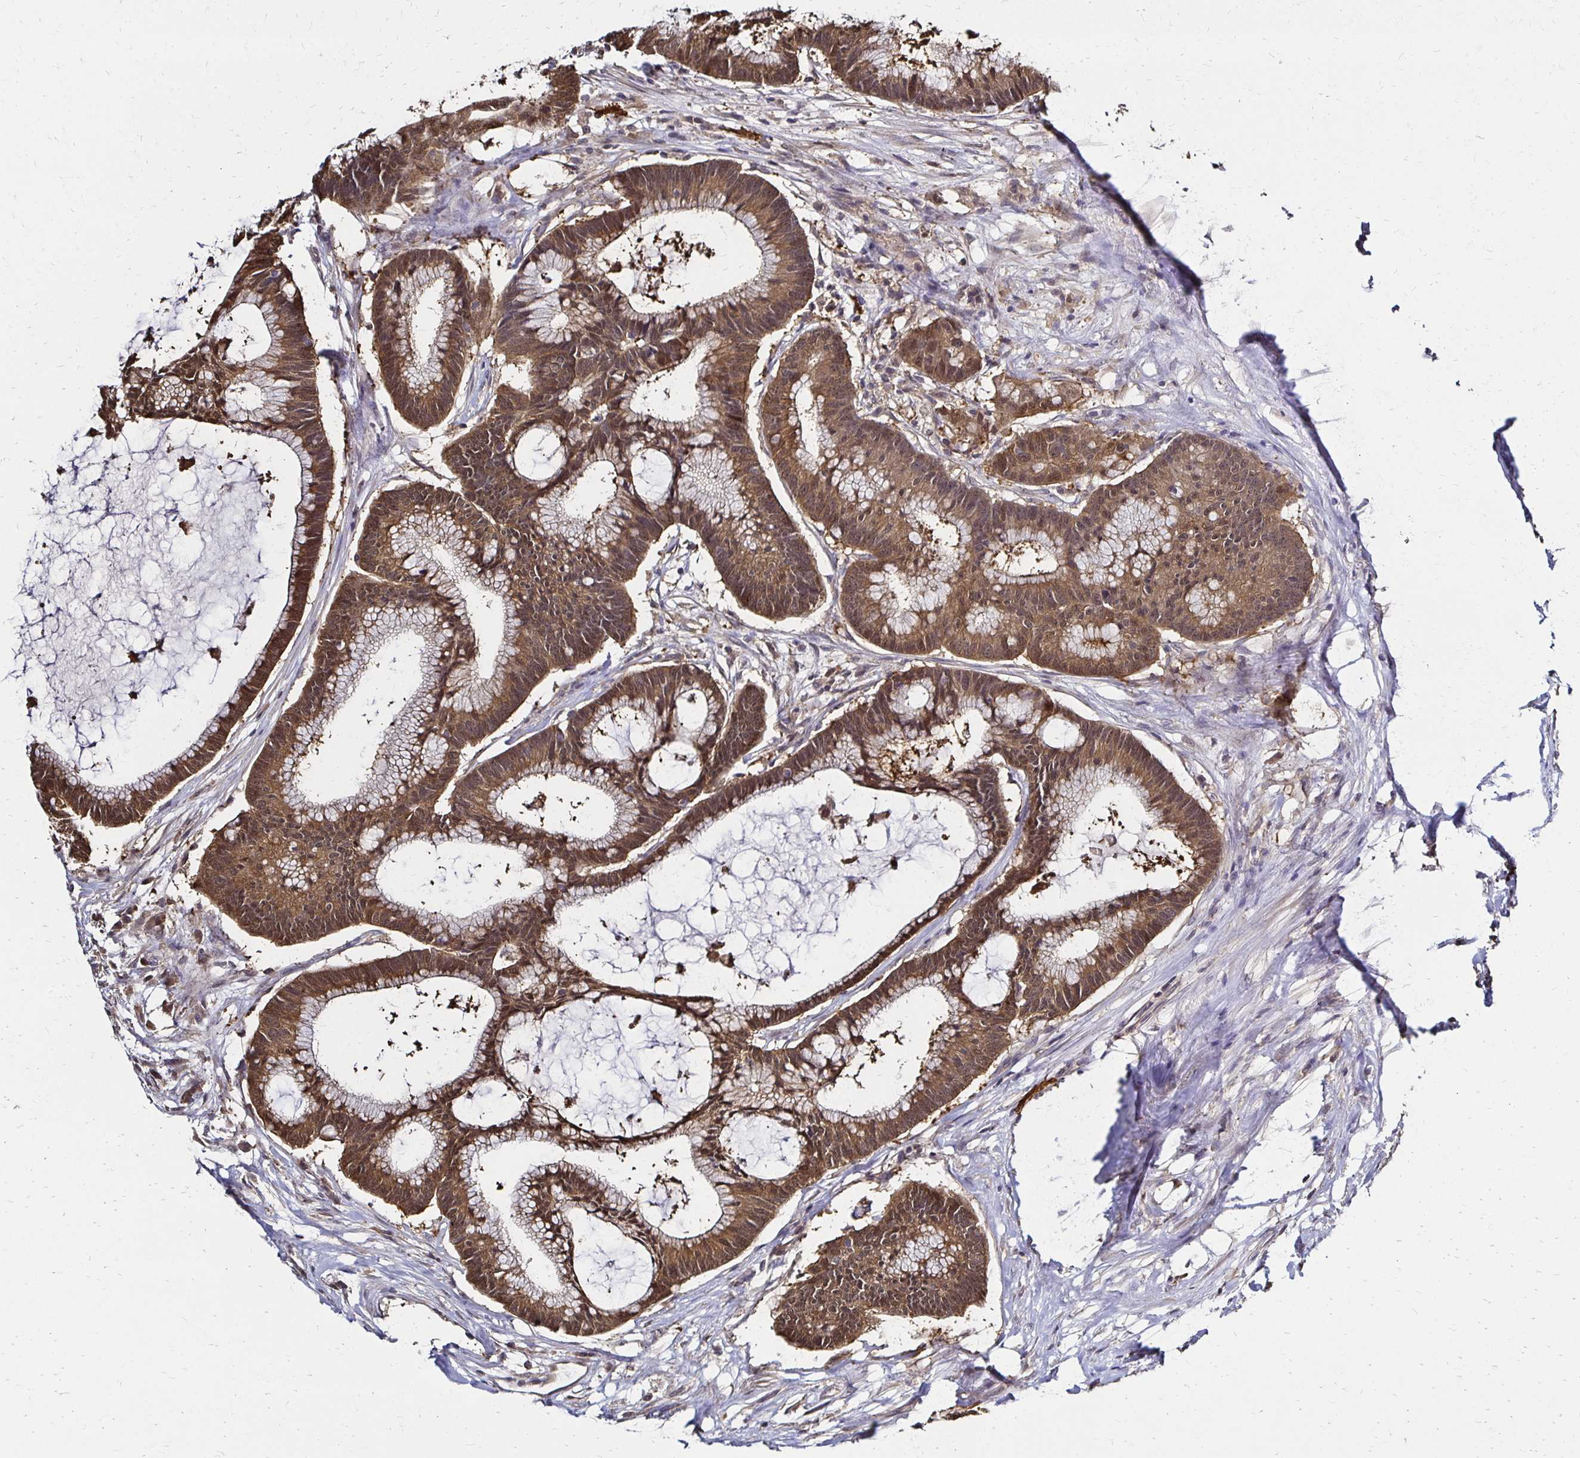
{"staining": {"intensity": "moderate", "quantity": ">75%", "location": "cytoplasmic/membranous,nuclear"}, "tissue": "colorectal cancer", "cell_type": "Tumor cells", "image_type": "cancer", "snomed": [{"axis": "morphology", "description": "Adenocarcinoma, NOS"}, {"axis": "topography", "description": "Colon"}], "caption": "Protein expression by immunohistochemistry reveals moderate cytoplasmic/membranous and nuclear positivity in about >75% of tumor cells in colorectal adenocarcinoma.", "gene": "TXN", "patient": {"sex": "female", "age": 78}}